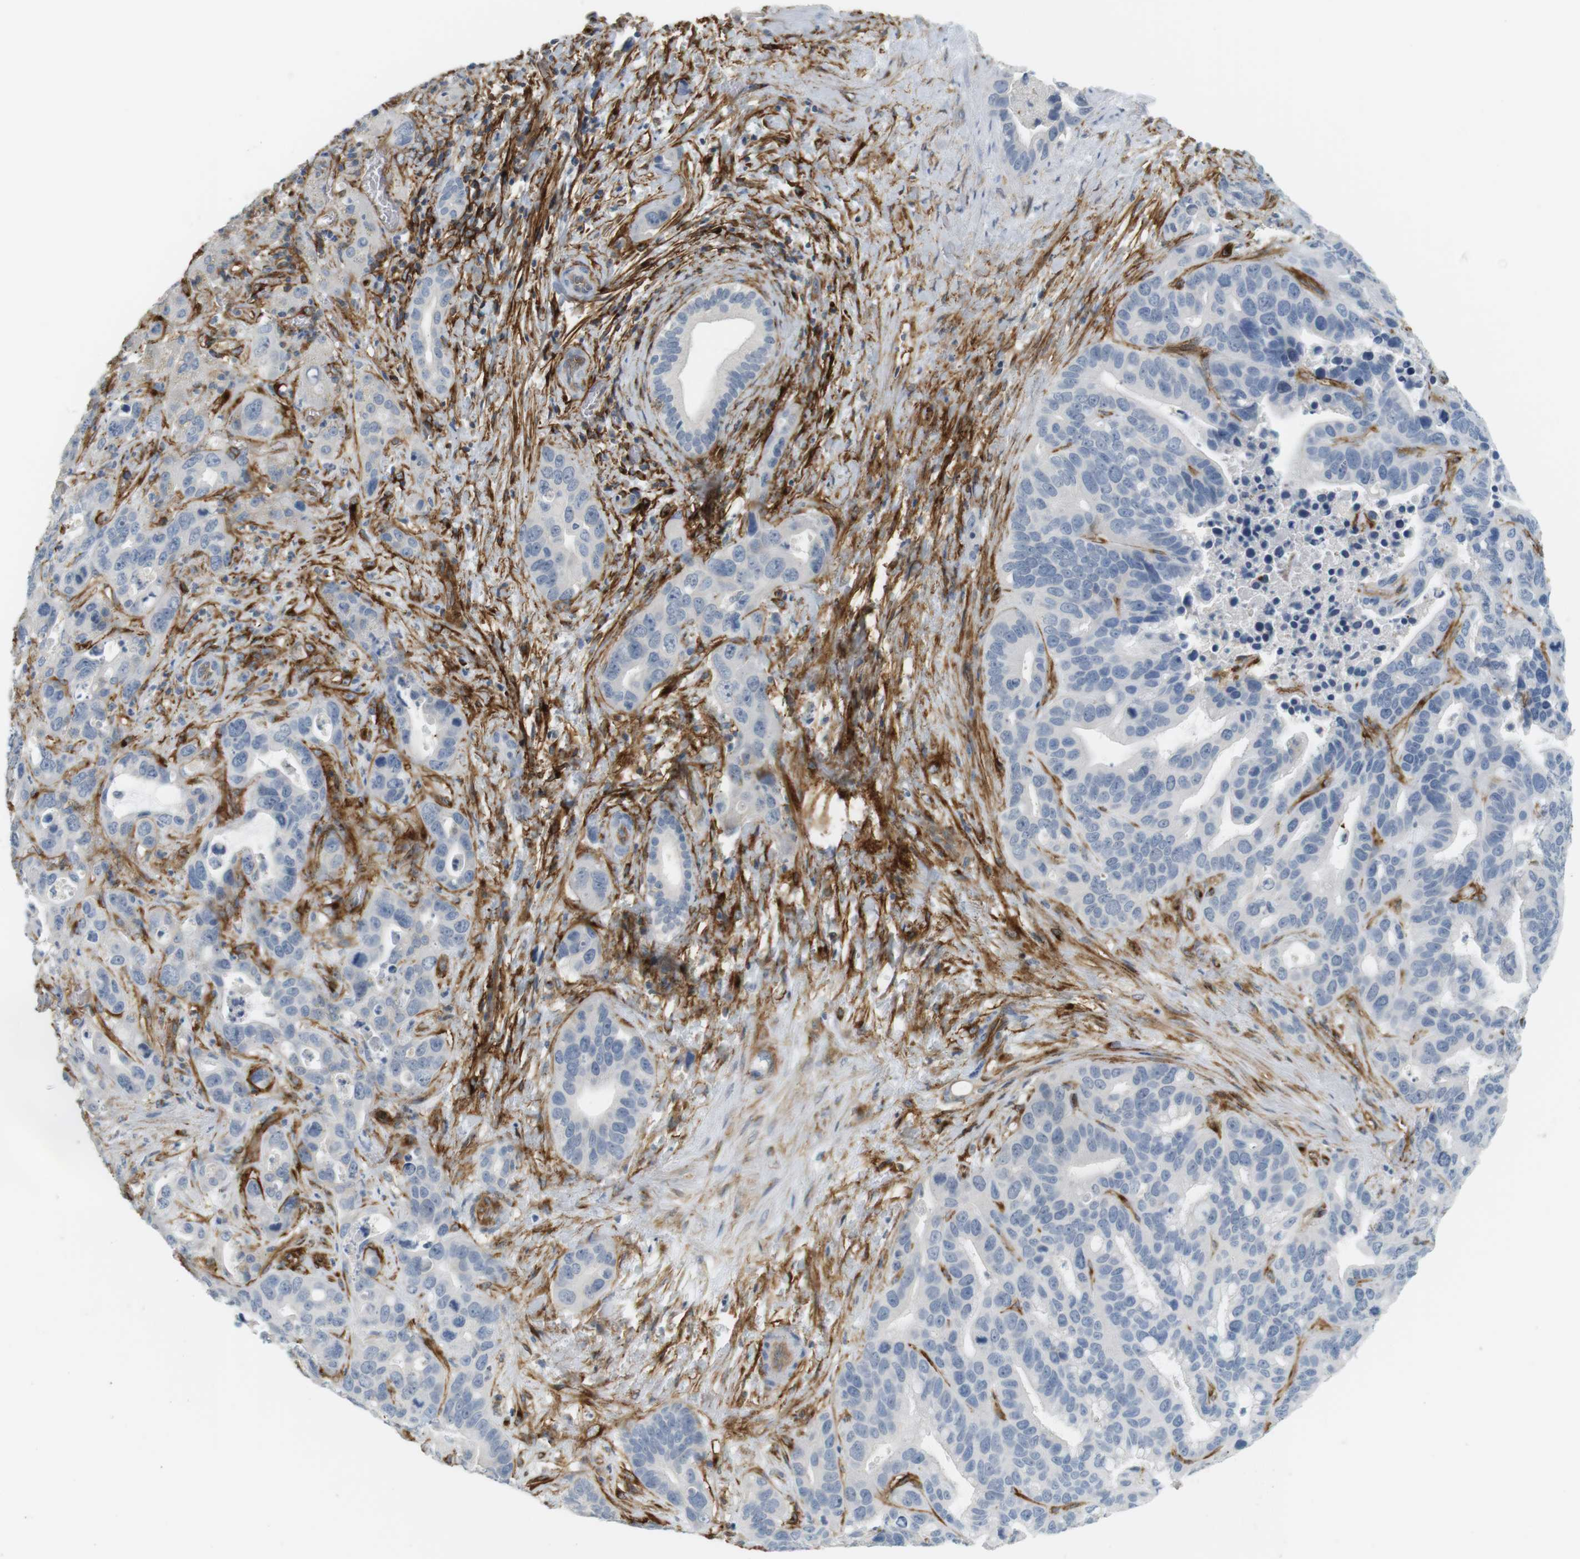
{"staining": {"intensity": "negative", "quantity": "none", "location": "none"}, "tissue": "liver cancer", "cell_type": "Tumor cells", "image_type": "cancer", "snomed": [{"axis": "morphology", "description": "Cholangiocarcinoma"}, {"axis": "topography", "description": "Liver"}], "caption": "Immunohistochemistry (IHC) of liver cancer displays no staining in tumor cells.", "gene": "F2R", "patient": {"sex": "female", "age": 65}}